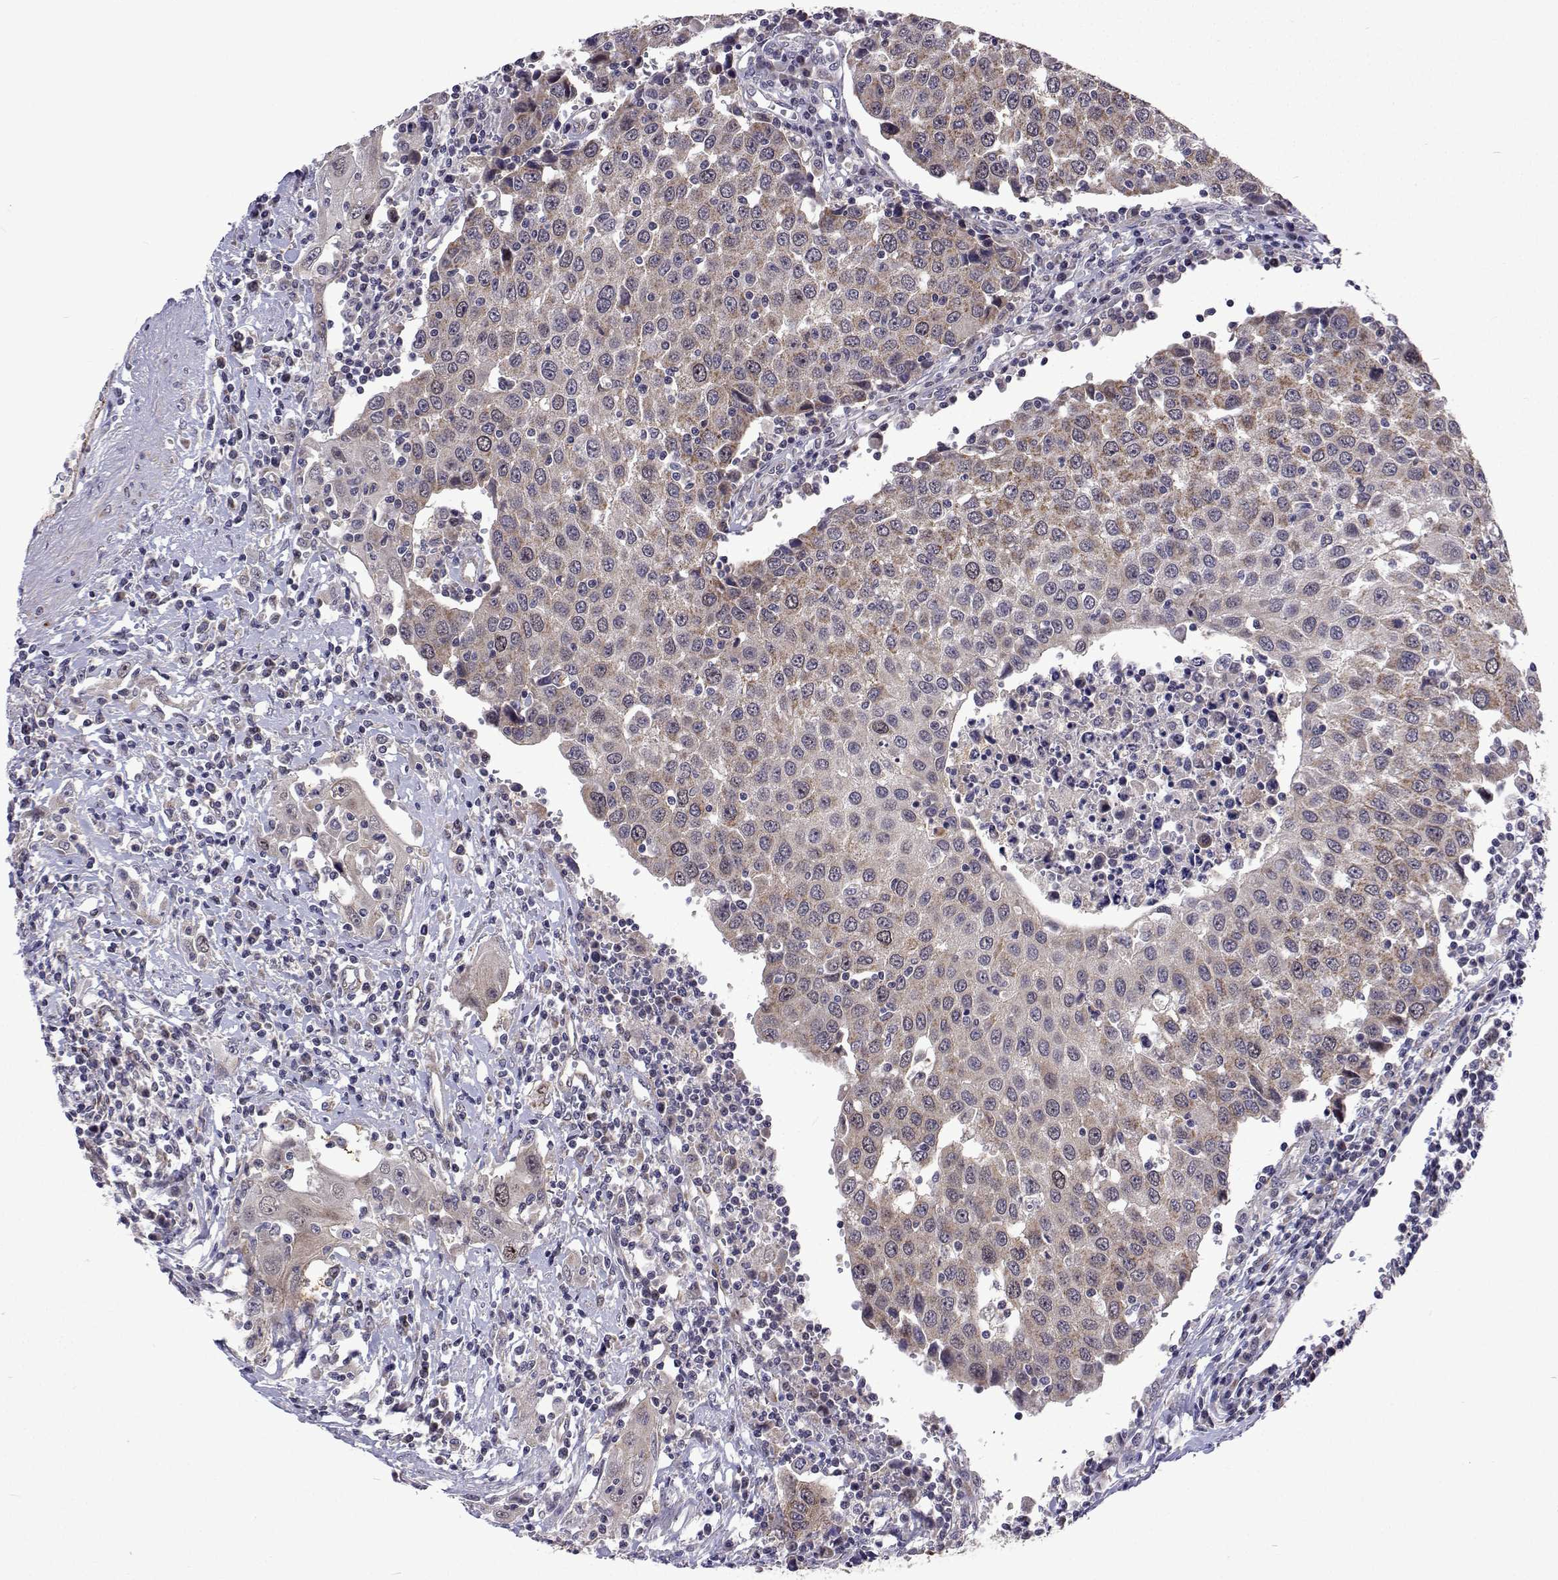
{"staining": {"intensity": "weak", "quantity": "25%-75%", "location": "cytoplasmic/membranous"}, "tissue": "urothelial cancer", "cell_type": "Tumor cells", "image_type": "cancer", "snomed": [{"axis": "morphology", "description": "Urothelial carcinoma, High grade"}, {"axis": "topography", "description": "Urinary bladder"}], "caption": "Tumor cells exhibit weak cytoplasmic/membranous positivity in about 25%-75% of cells in high-grade urothelial carcinoma. The staining was performed using DAB to visualize the protein expression in brown, while the nuclei were stained in blue with hematoxylin (Magnification: 20x).", "gene": "DHTKD1", "patient": {"sex": "female", "age": 85}}